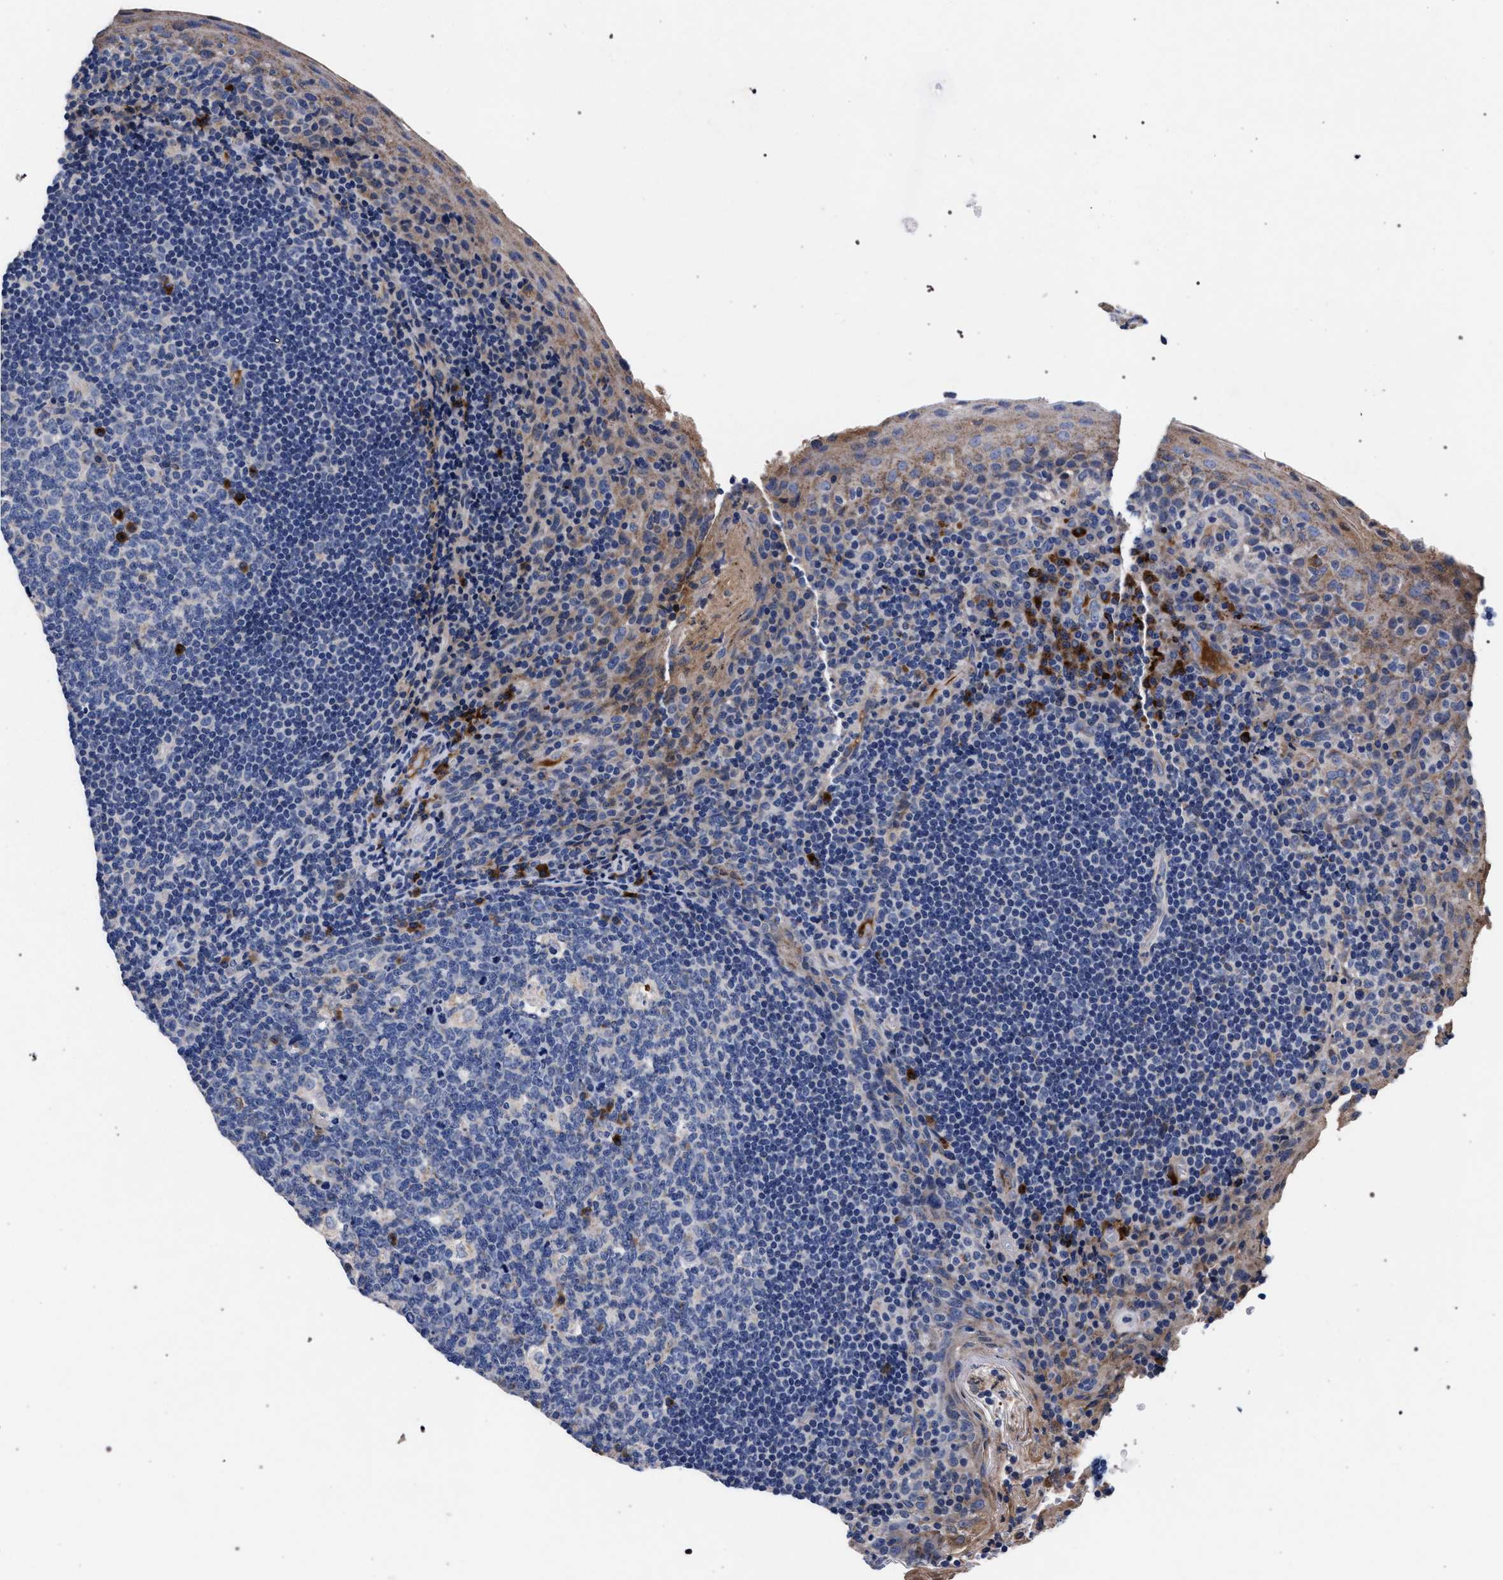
{"staining": {"intensity": "negative", "quantity": "none", "location": "none"}, "tissue": "tonsil", "cell_type": "Germinal center cells", "image_type": "normal", "snomed": [{"axis": "morphology", "description": "Normal tissue, NOS"}, {"axis": "topography", "description": "Tonsil"}], "caption": "This is a histopathology image of immunohistochemistry (IHC) staining of normal tonsil, which shows no expression in germinal center cells. (DAB IHC, high magnification).", "gene": "ACOX1", "patient": {"sex": "male", "age": 17}}